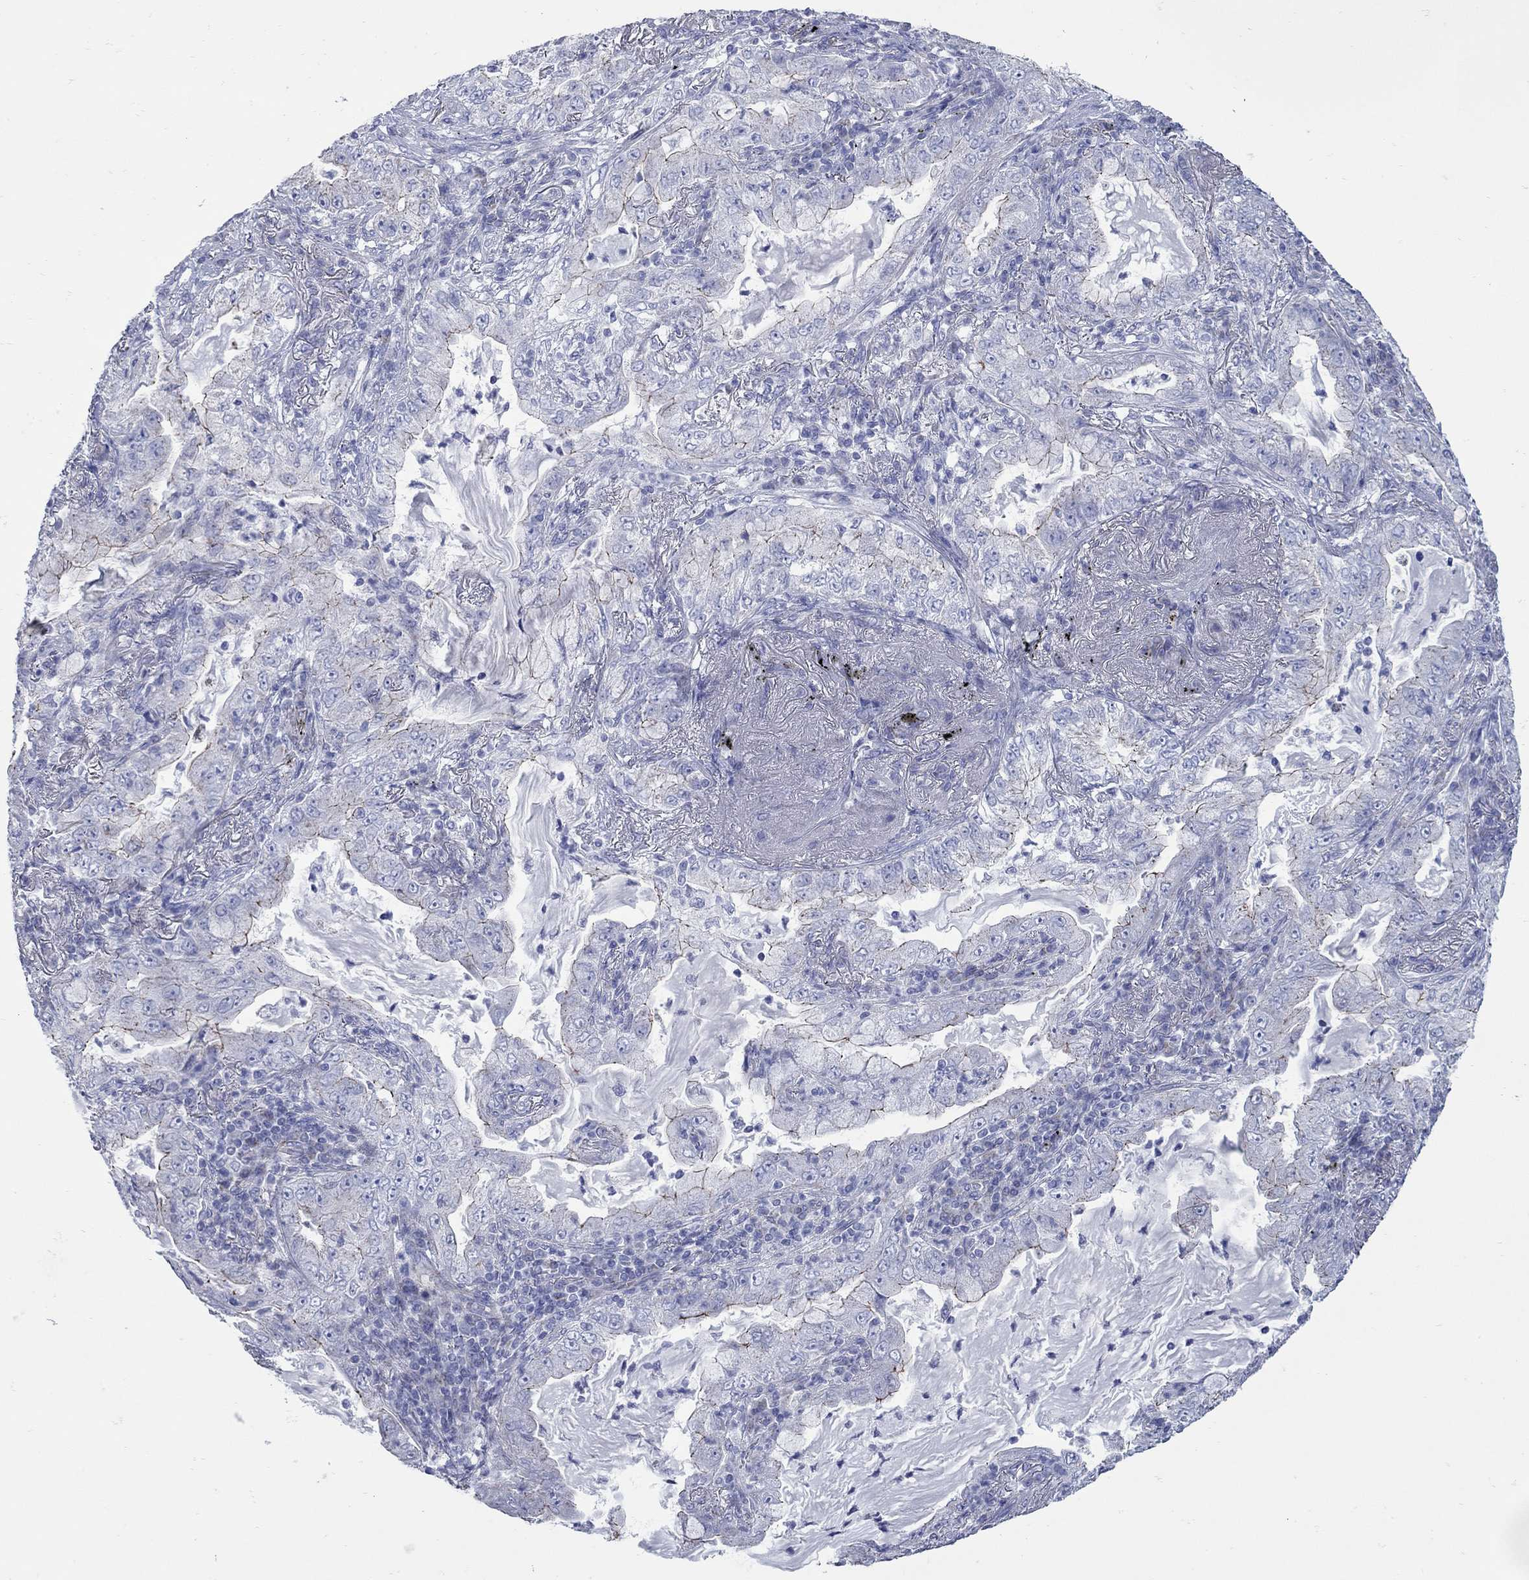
{"staining": {"intensity": "moderate", "quantity": "<25%", "location": "cytoplasmic/membranous"}, "tissue": "lung cancer", "cell_type": "Tumor cells", "image_type": "cancer", "snomed": [{"axis": "morphology", "description": "Adenocarcinoma, NOS"}, {"axis": "topography", "description": "Lung"}], "caption": "IHC (DAB) staining of lung cancer exhibits moderate cytoplasmic/membranous protein staining in approximately <25% of tumor cells.", "gene": "PDZD3", "patient": {"sex": "female", "age": 73}}